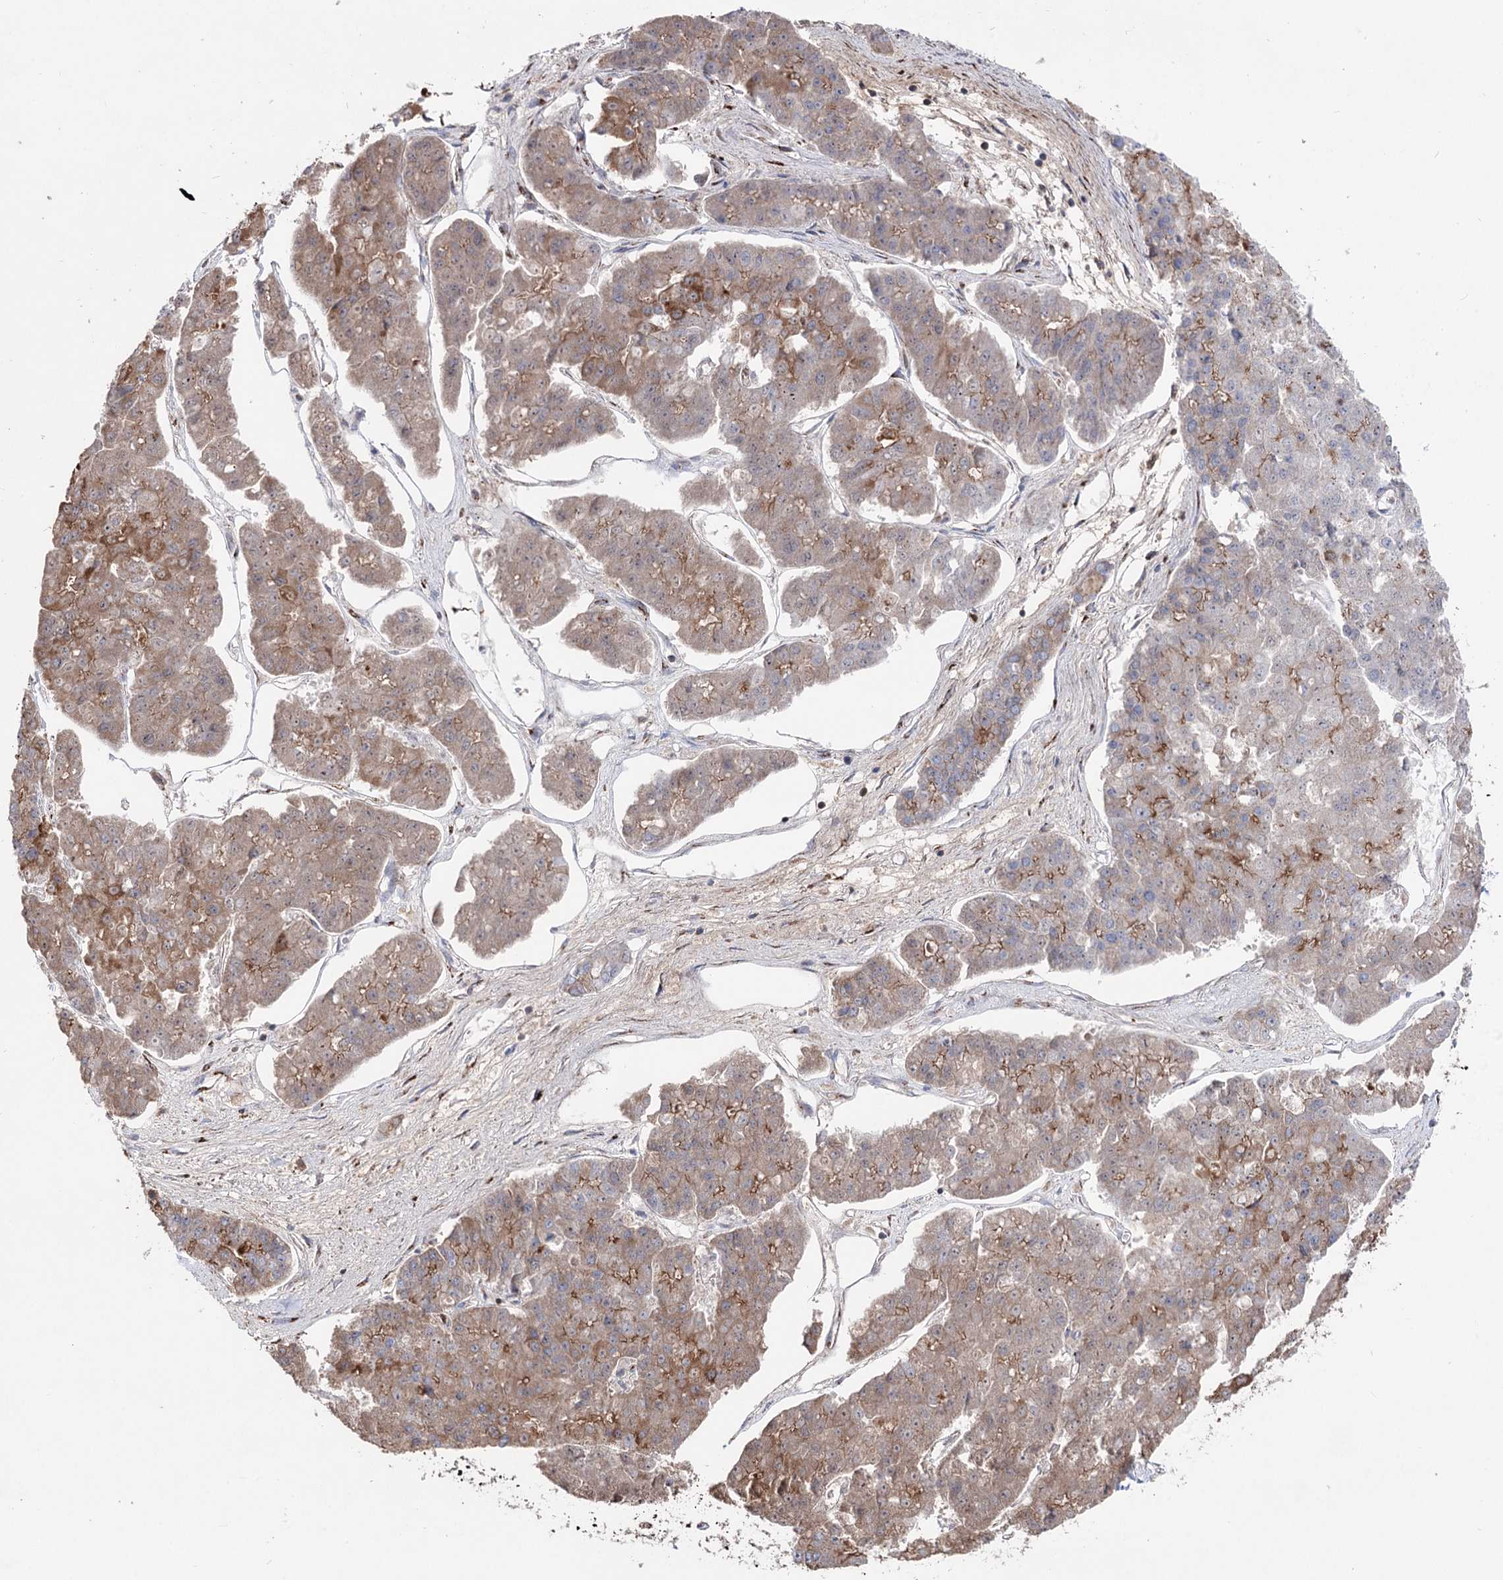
{"staining": {"intensity": "moderate", "quantity": "25%-75%", "location": "cytoplasmic/membranous"}, "tissue": "pancreatic cancer", "cell_type": "Tumor cells", "image_type": "cancer", "snomed": [{"axis": "morphology", "description": "Adenocarcinoma, NOS"}, {"axis": "topography", "description": "Pancreas"}], "caption": "Adenocarcinoma (pancreatic) tissue reveals moderate cytoplasmic/membranous staining in about 25%-75% of tumor cells", "gene": "ARHGAP20", "patient": {"sex": "male", "age": 50}}